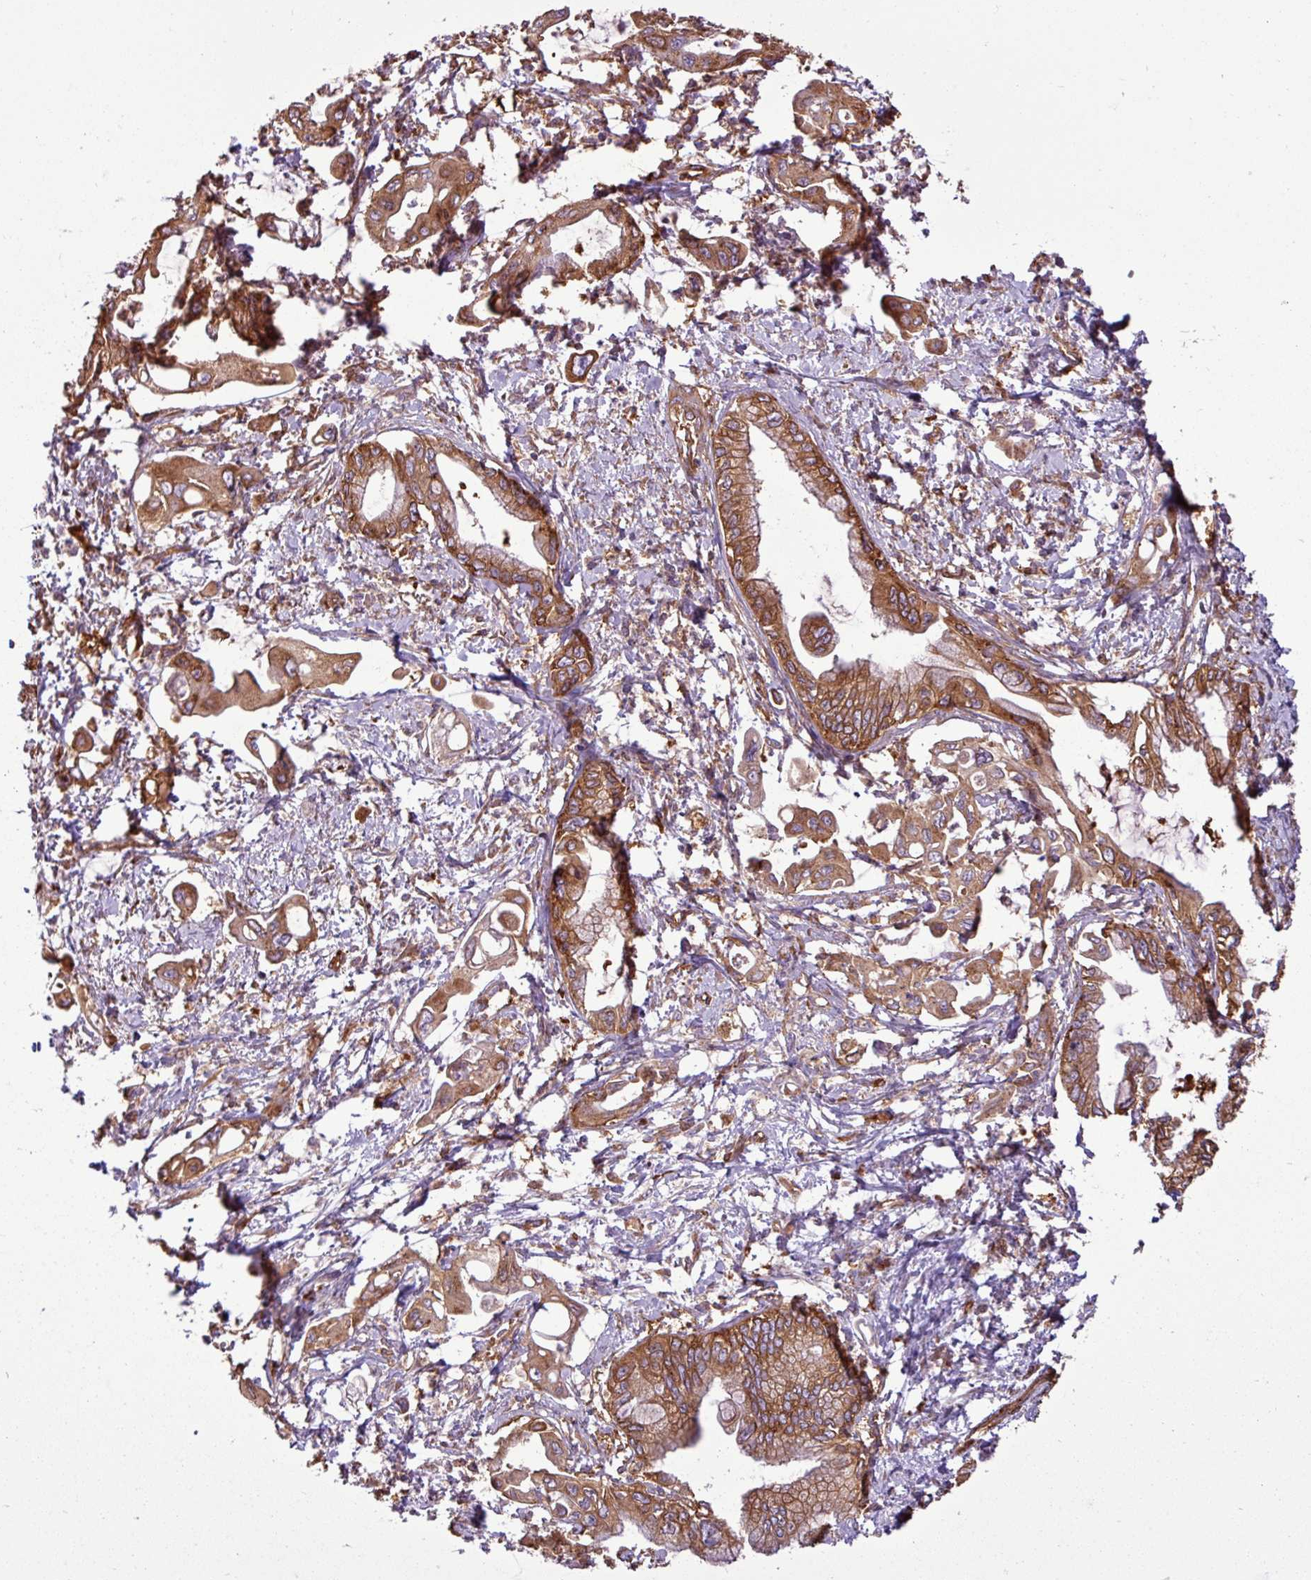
{"staining": {"intensity": "moderate", "quantity": ">75%", "location": "cytoplasmic/membranous"}, "tissue": "pancreatic cancer", "cell_type": "Tumor cells", "image_type": "cancer", "snomed": [{"axis": "morphology", "description": "Adenocarcinoma, NOS"}, {"axis": "topography", "description": "Pancreas"}], "caption": "IHC (DAB) staining of adenocarcinoma (pancreatic) shows moderate cytoplasmic/membranous protein staining in approximately >75% of tumor cells. (Brightfield microscopy of DAB IHC at high magnification).", "gene": "PACSIN2", "patient": {"sex": "male", "age": 61}}